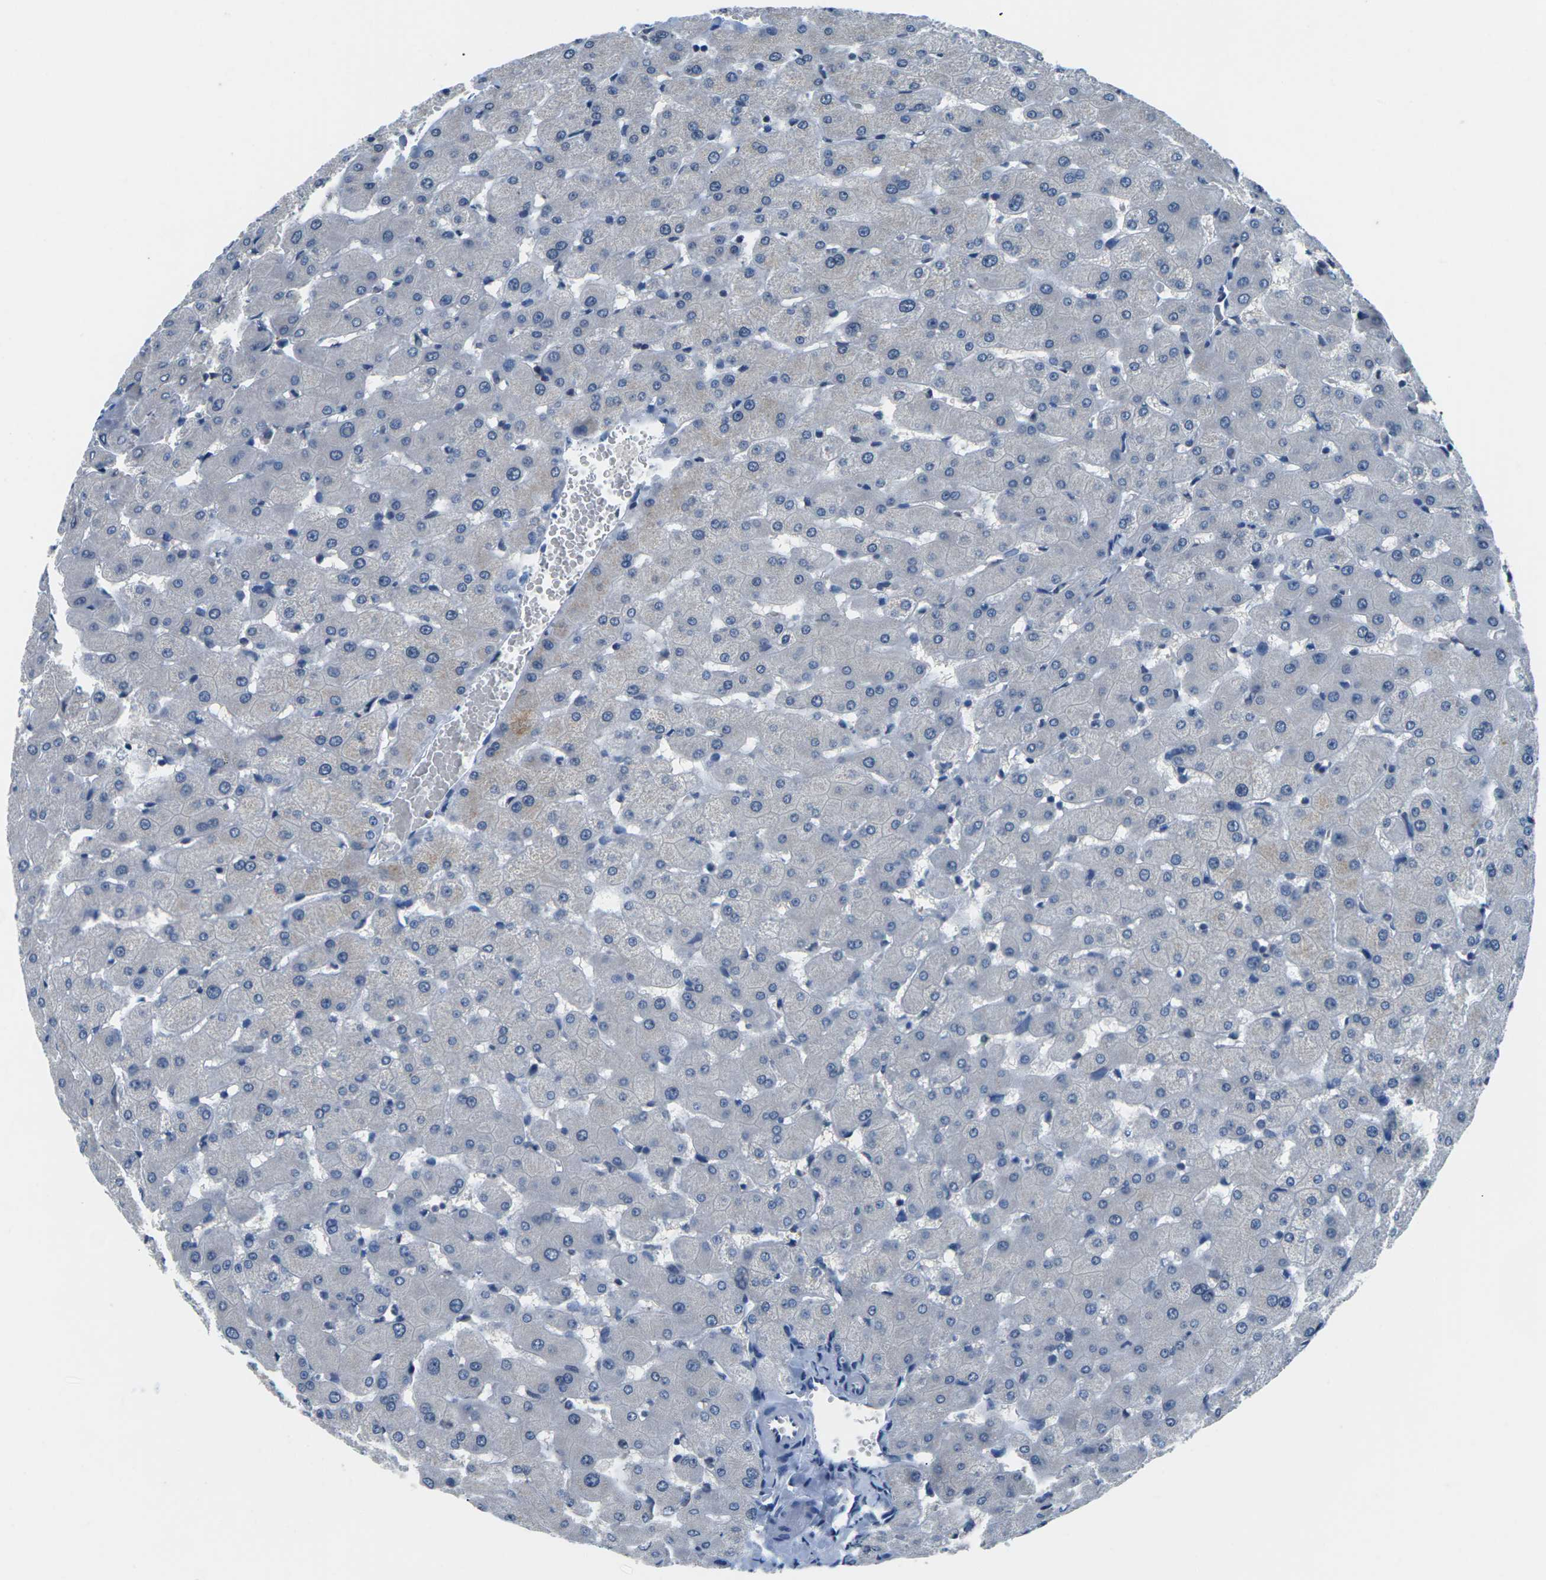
{"staining": {"intensity": "negative", "quantity": "none", "location": "none"}, "tissue": "liver", "cell_type": "Cholangiocytes", "image_type": "normal", "snomed": [{"axis": "morphology", "description": "Normal tissue, NOS"}, {"axis": "topography", "description": "Liver"}], "caption": "This is an immunohistochemistry (IHC) image of benign human liver. There is no staining in cholangiocytes.", "gene": "UMOD", "patient": {"sex": "female", "age": 63}}